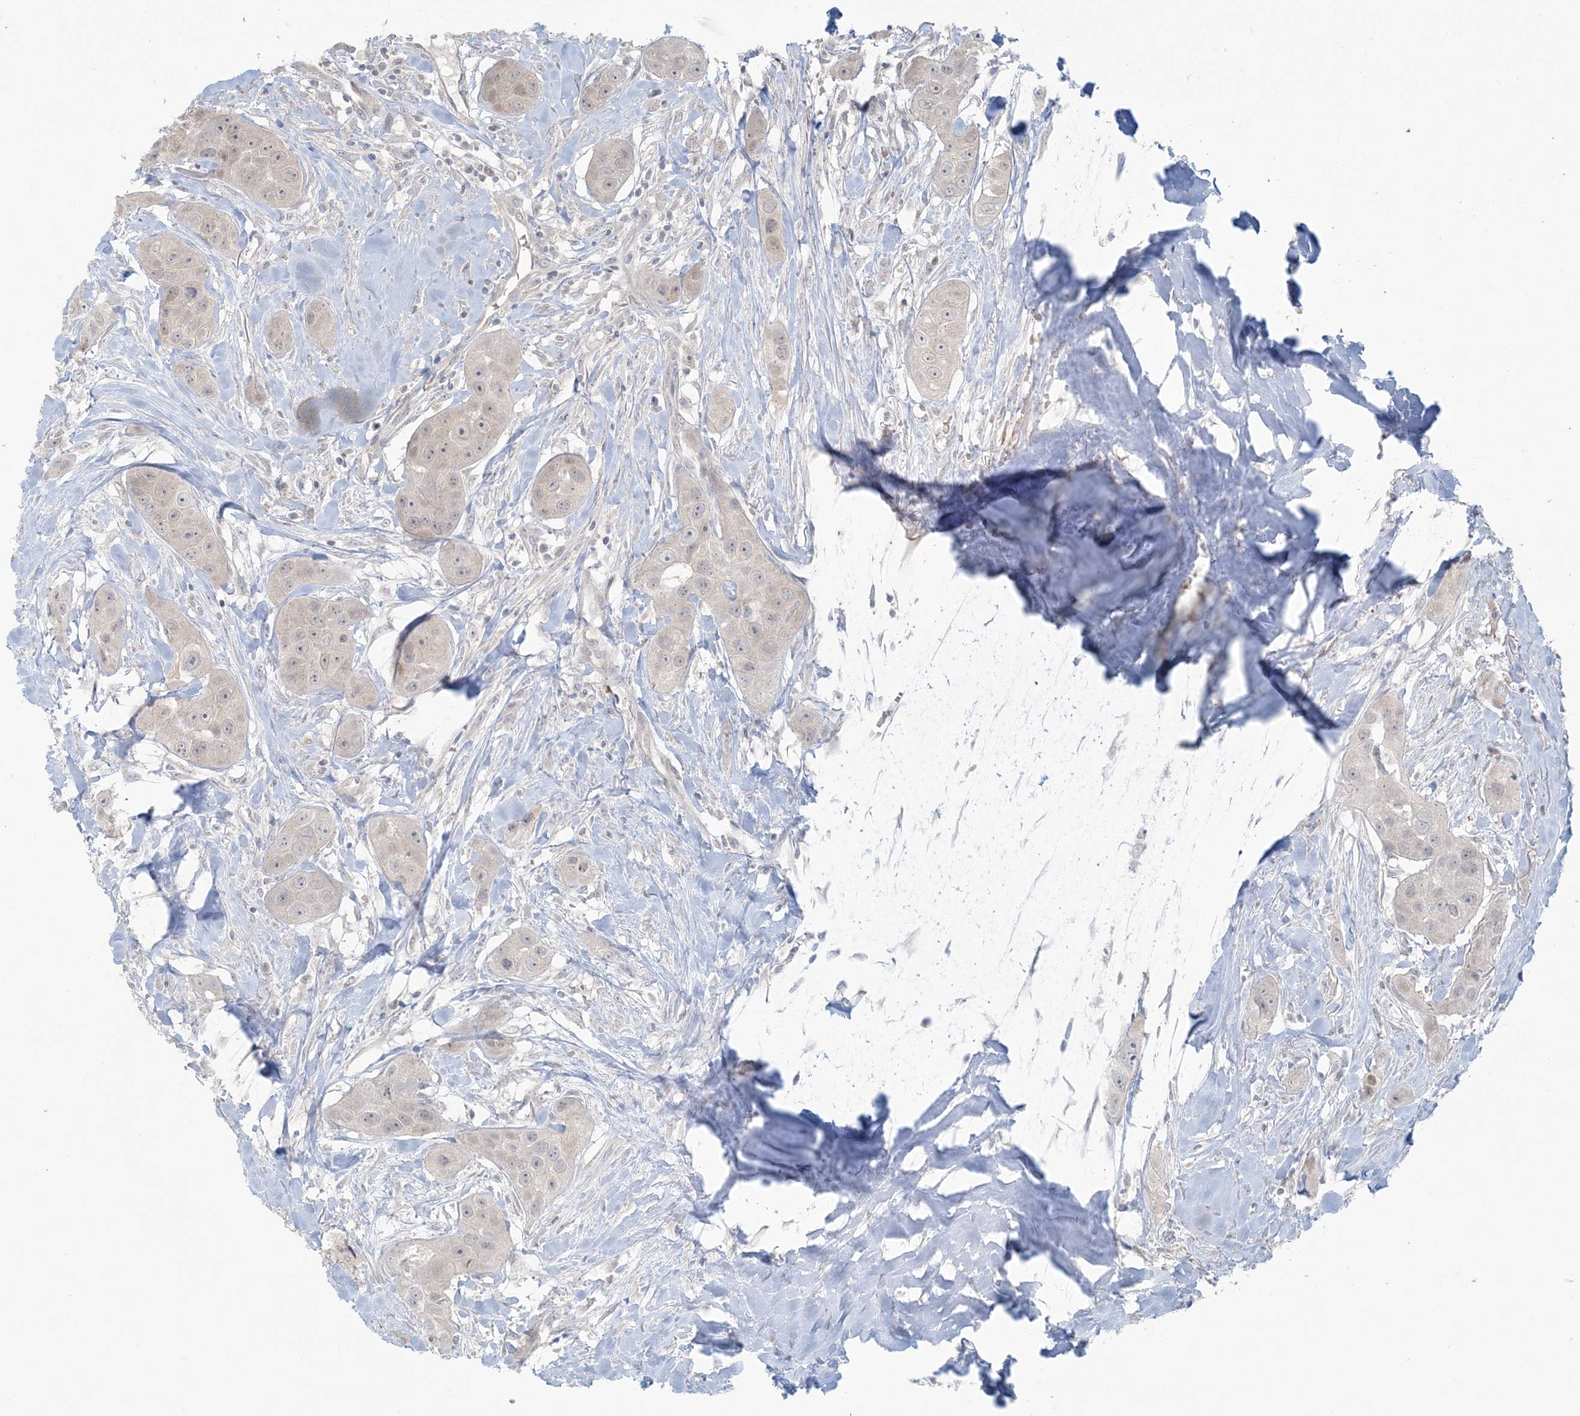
{"staining": {"intensity": "negative", "quantity": "none", "location": "none"}, "tissue": "head and neck cancer", "cell_type": "Tumor cells", "image_type": "cancer", "snomed": [{"axis": "morphology", "description": "Normal tissue, NOS"}, {"axis": "morphology", "description": "Squamous cell carcinoma, NOS"}, {"axis": "topography", "description": "Skeletal muscle"}, {"axis": "topography", "description": "Head-Neck"}], "caption": "This is a photomicrograph of immunohistochemistry (IHC) staining of squamous cell carcinoma (head and neck), which shows no positivity in tumor cells.", "gene": "NRBP2", "patient": {"sex": "male", "age": 51}}